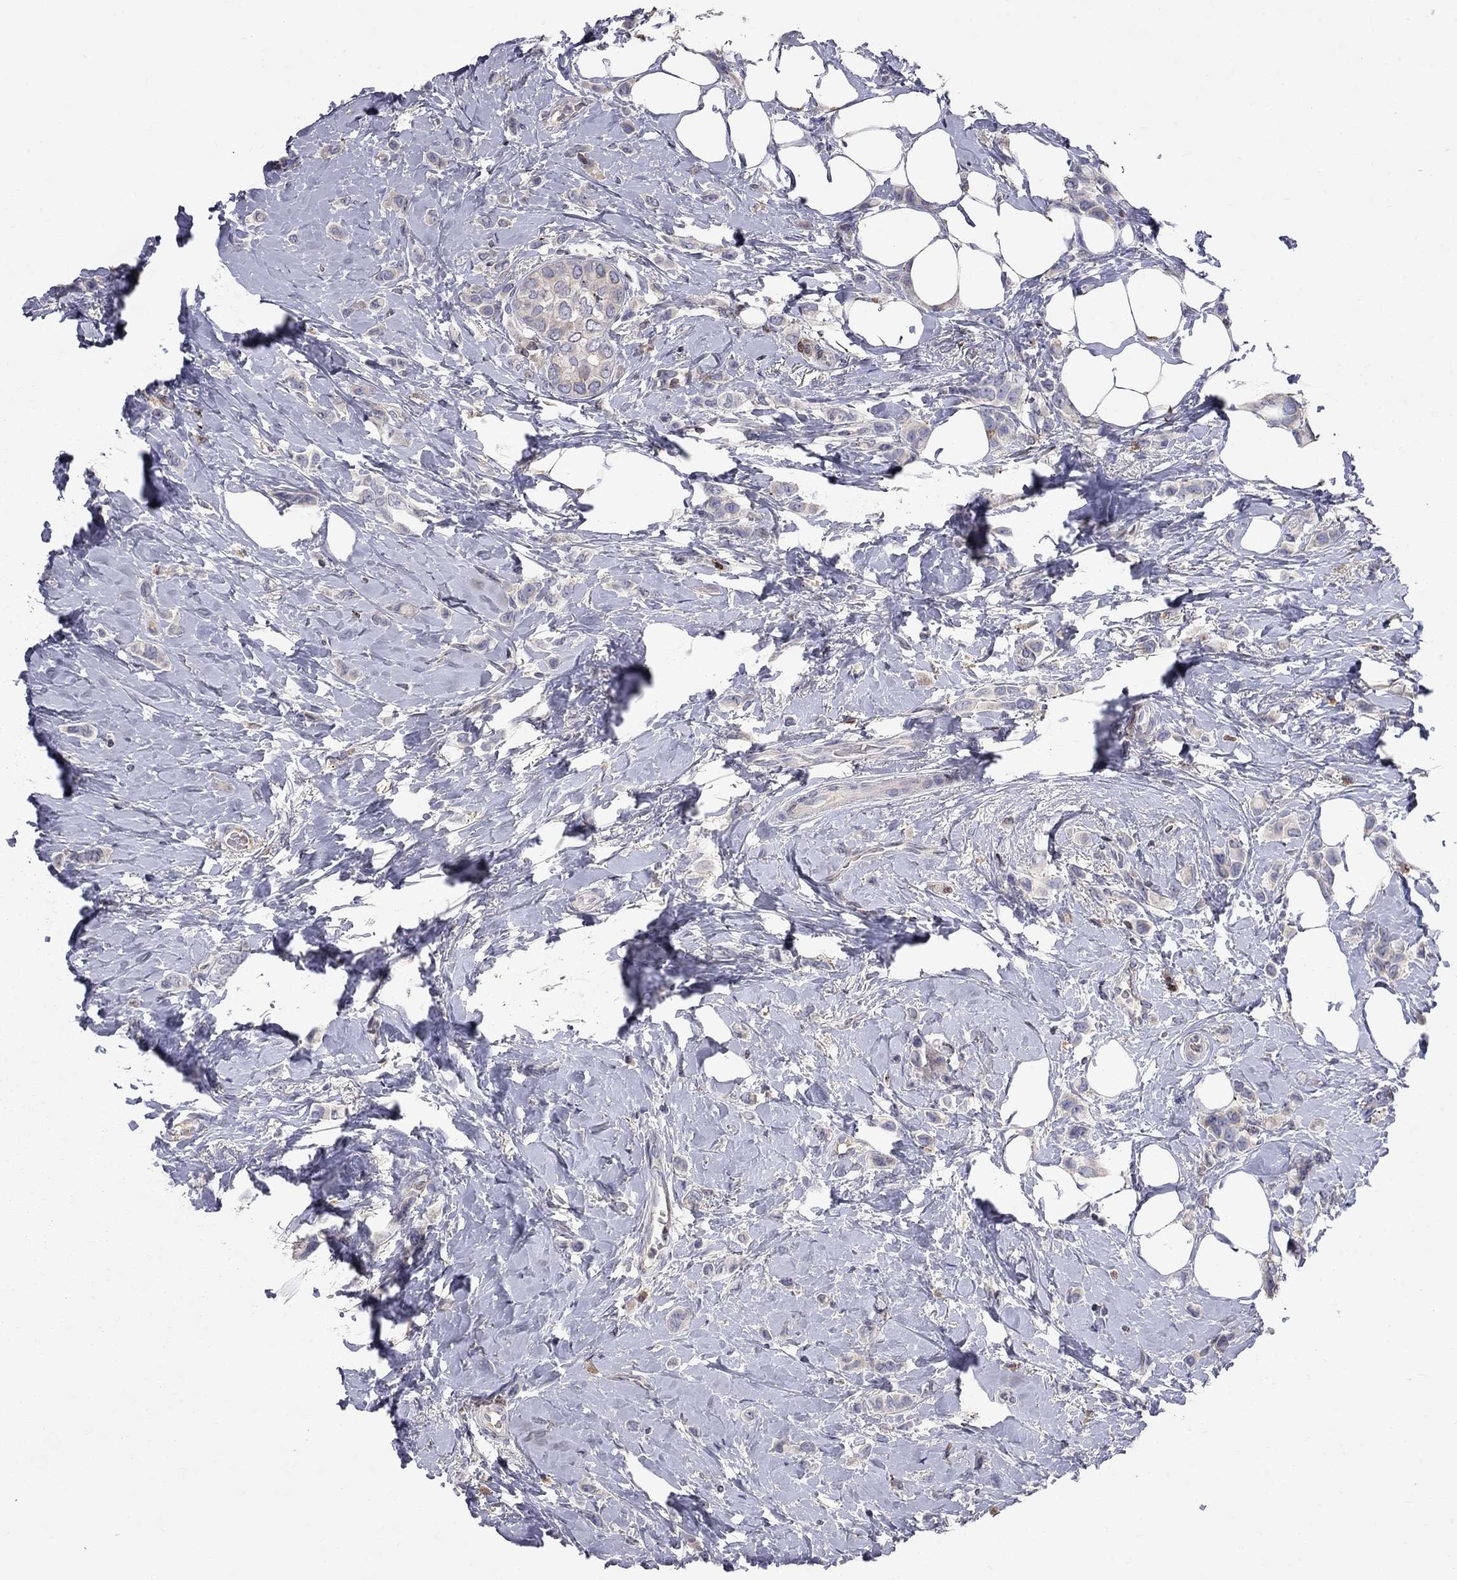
{"staining": {"intensity": "negative", "quantity": "none", "location": "none"}, "tissue": "breast cancer", "cell_type": "Tumor cells", "image_type": "cancer", "snomed": [{"axis": "morphology", "description": "Lobular carcinoma"}, {"axis": "topography", "description": "Breast"}], "caption": "An immunohistochemistry histopathology image of breast cancer (lobular carcinoma) is shown. There is no staining in tumor cells of breast cancer (lobular carcinoma).", "gene": "ERN2", "patient": {"sex": "female", "age": 66}}